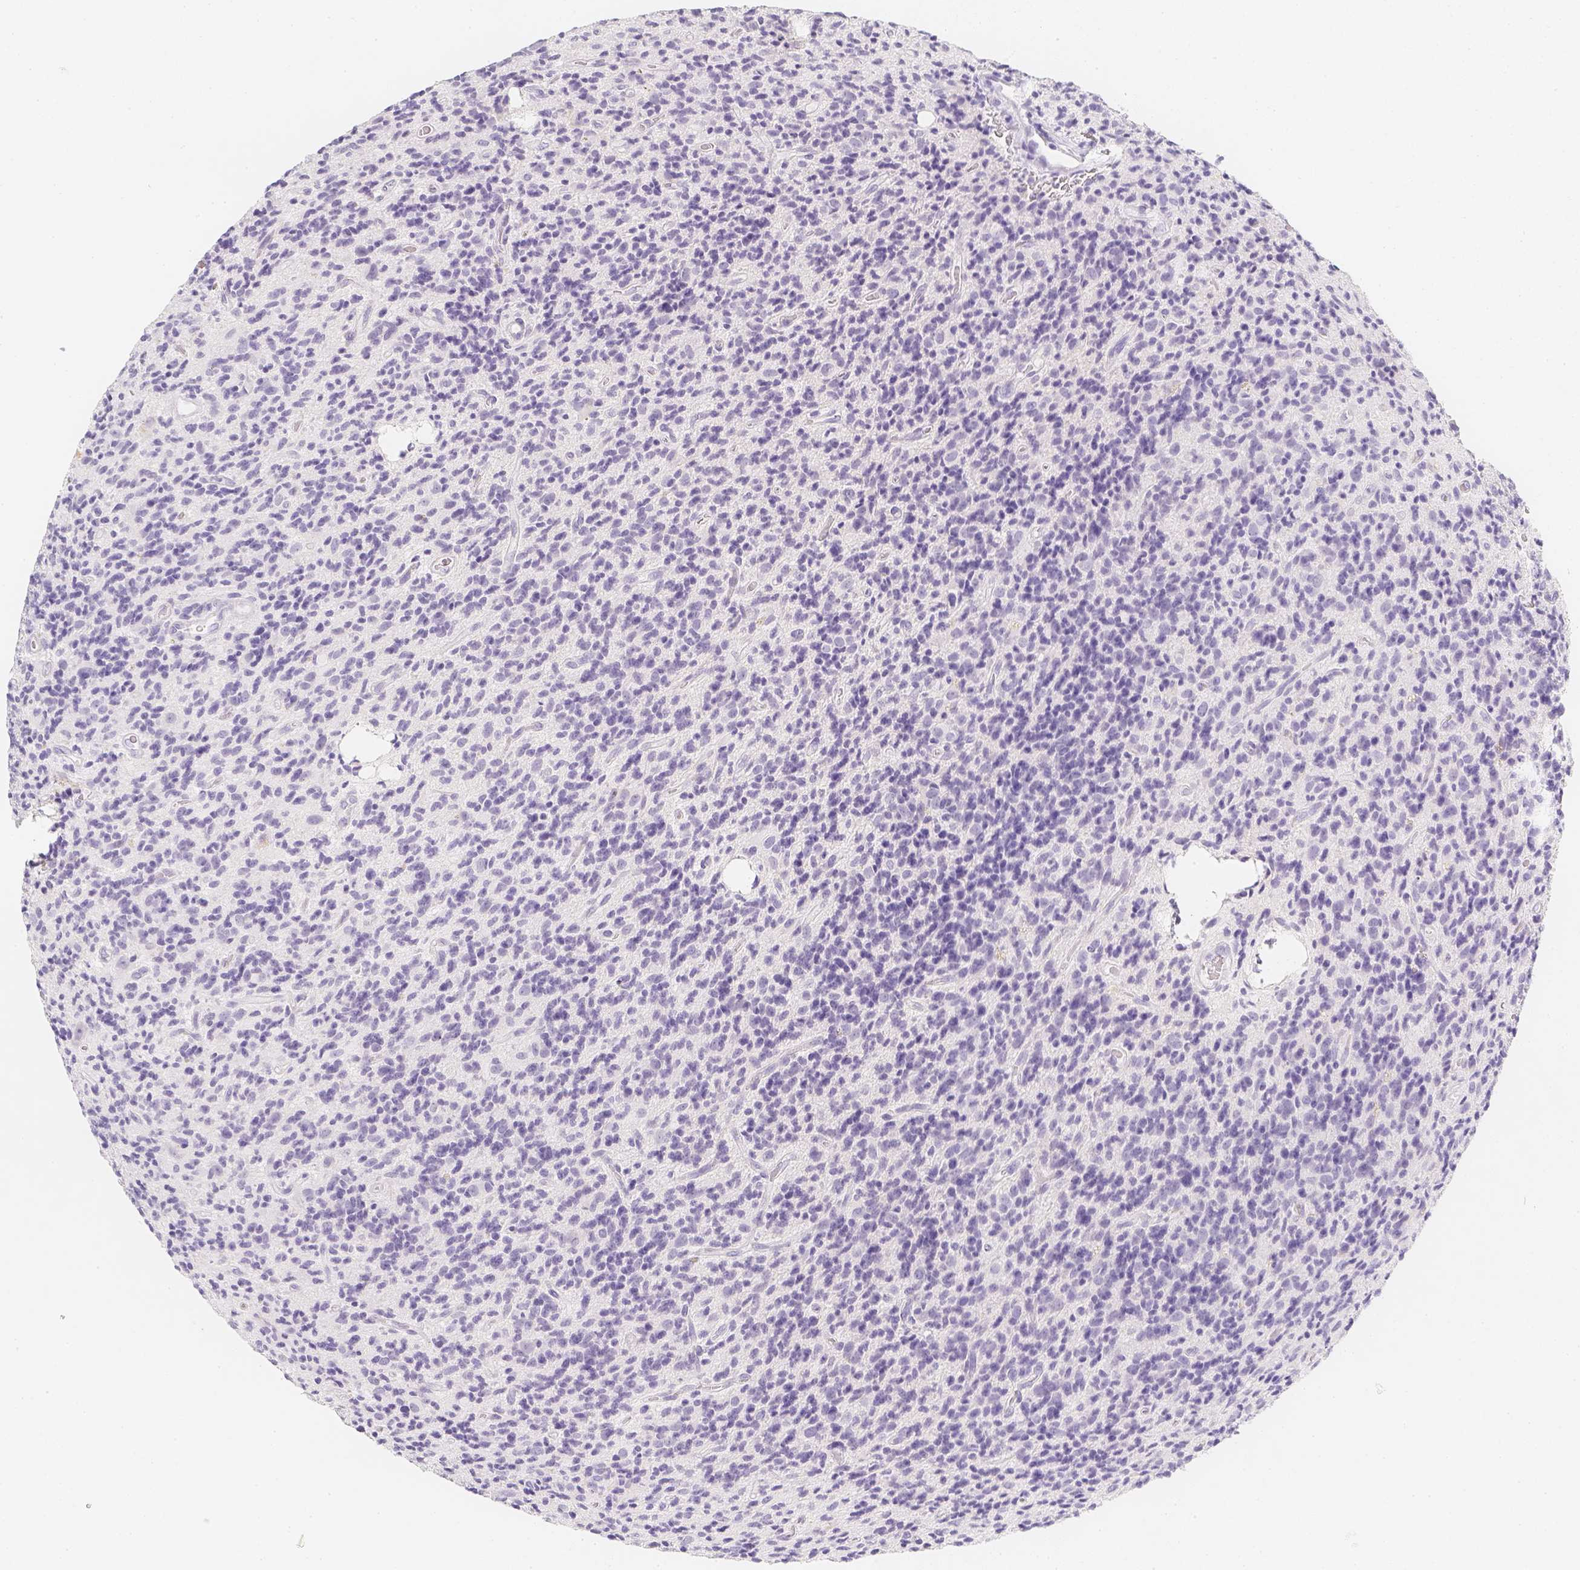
{"staining": {"intensity": "negative", "quantity": "none", "location": "none"}, "tissue": "glioma", "cell_type": "Tumor cells", "image_type": "cancer", "snomed": [{"axis": "morphology", "description": "Glioma, malignant, High grade"}, {"axis": "topography", "description": "Brain"}], "caption": "Human glioma stained for a protein using immunohistochemistry (IHC) demonstrates no staining in tumor cells.", "gene": "SLC18A1", "patient": {"sex": "male", "age": 76}}